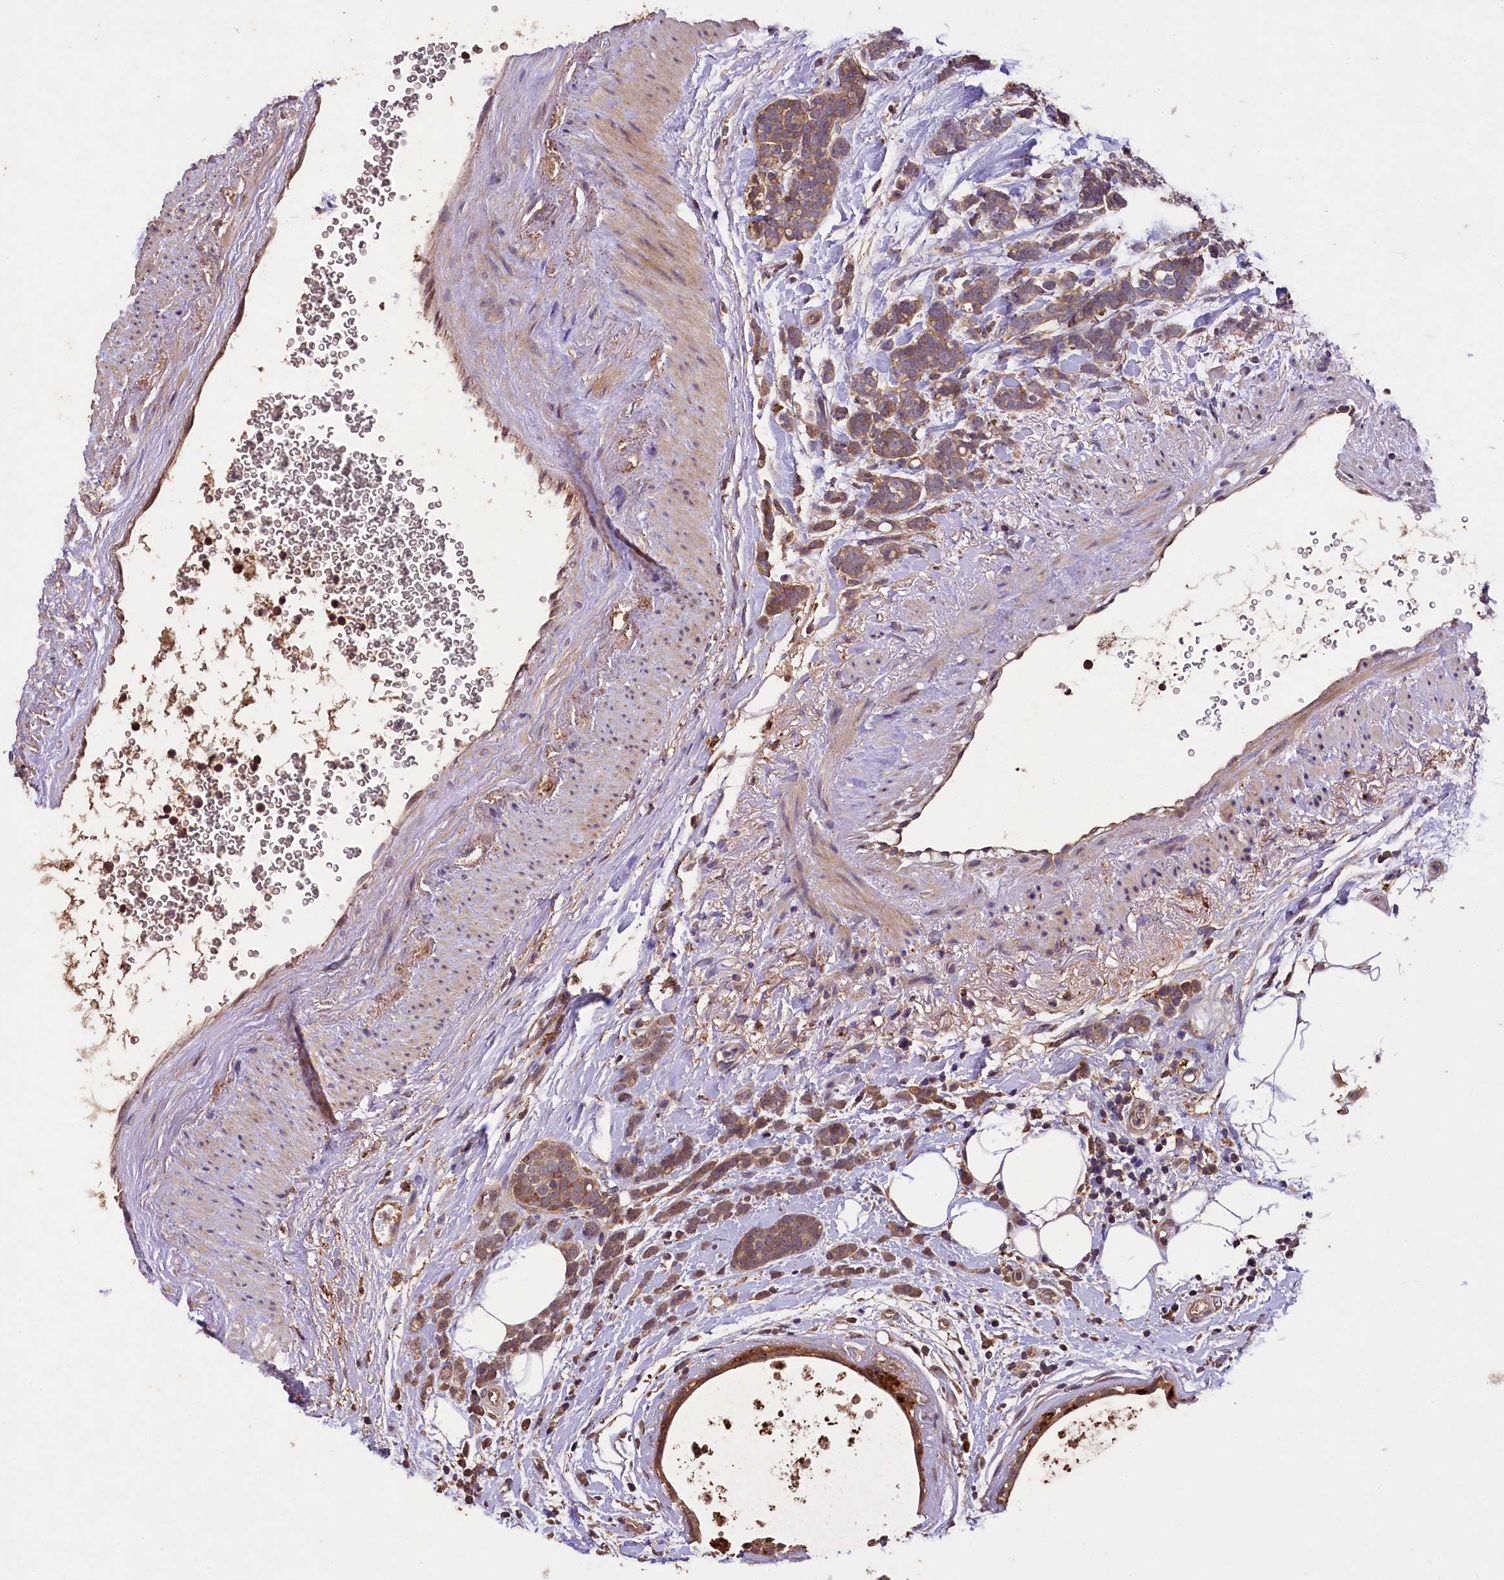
{"staining": {"intensity": "moderate", "quantity": ">75%", "location": "cytoplasmic/membranous"}, "tissue": "breast cancer", "cell_type": "Tumor cells", "image_type": "cancer", "snomed": [{"axis": "morphology", "description": "Lobular carcinoma"}, {"axis": "topography", "description": "Breast"}], "caption": "Immunohistochemical staining of lobular carcinoma (breast) demonstrates moderate cytoplasmic/membranous protein positivity in approximately >75% of tumor cells.", "gene": "PLXNB1", "patient": {"sex": "female", "age": 58}}